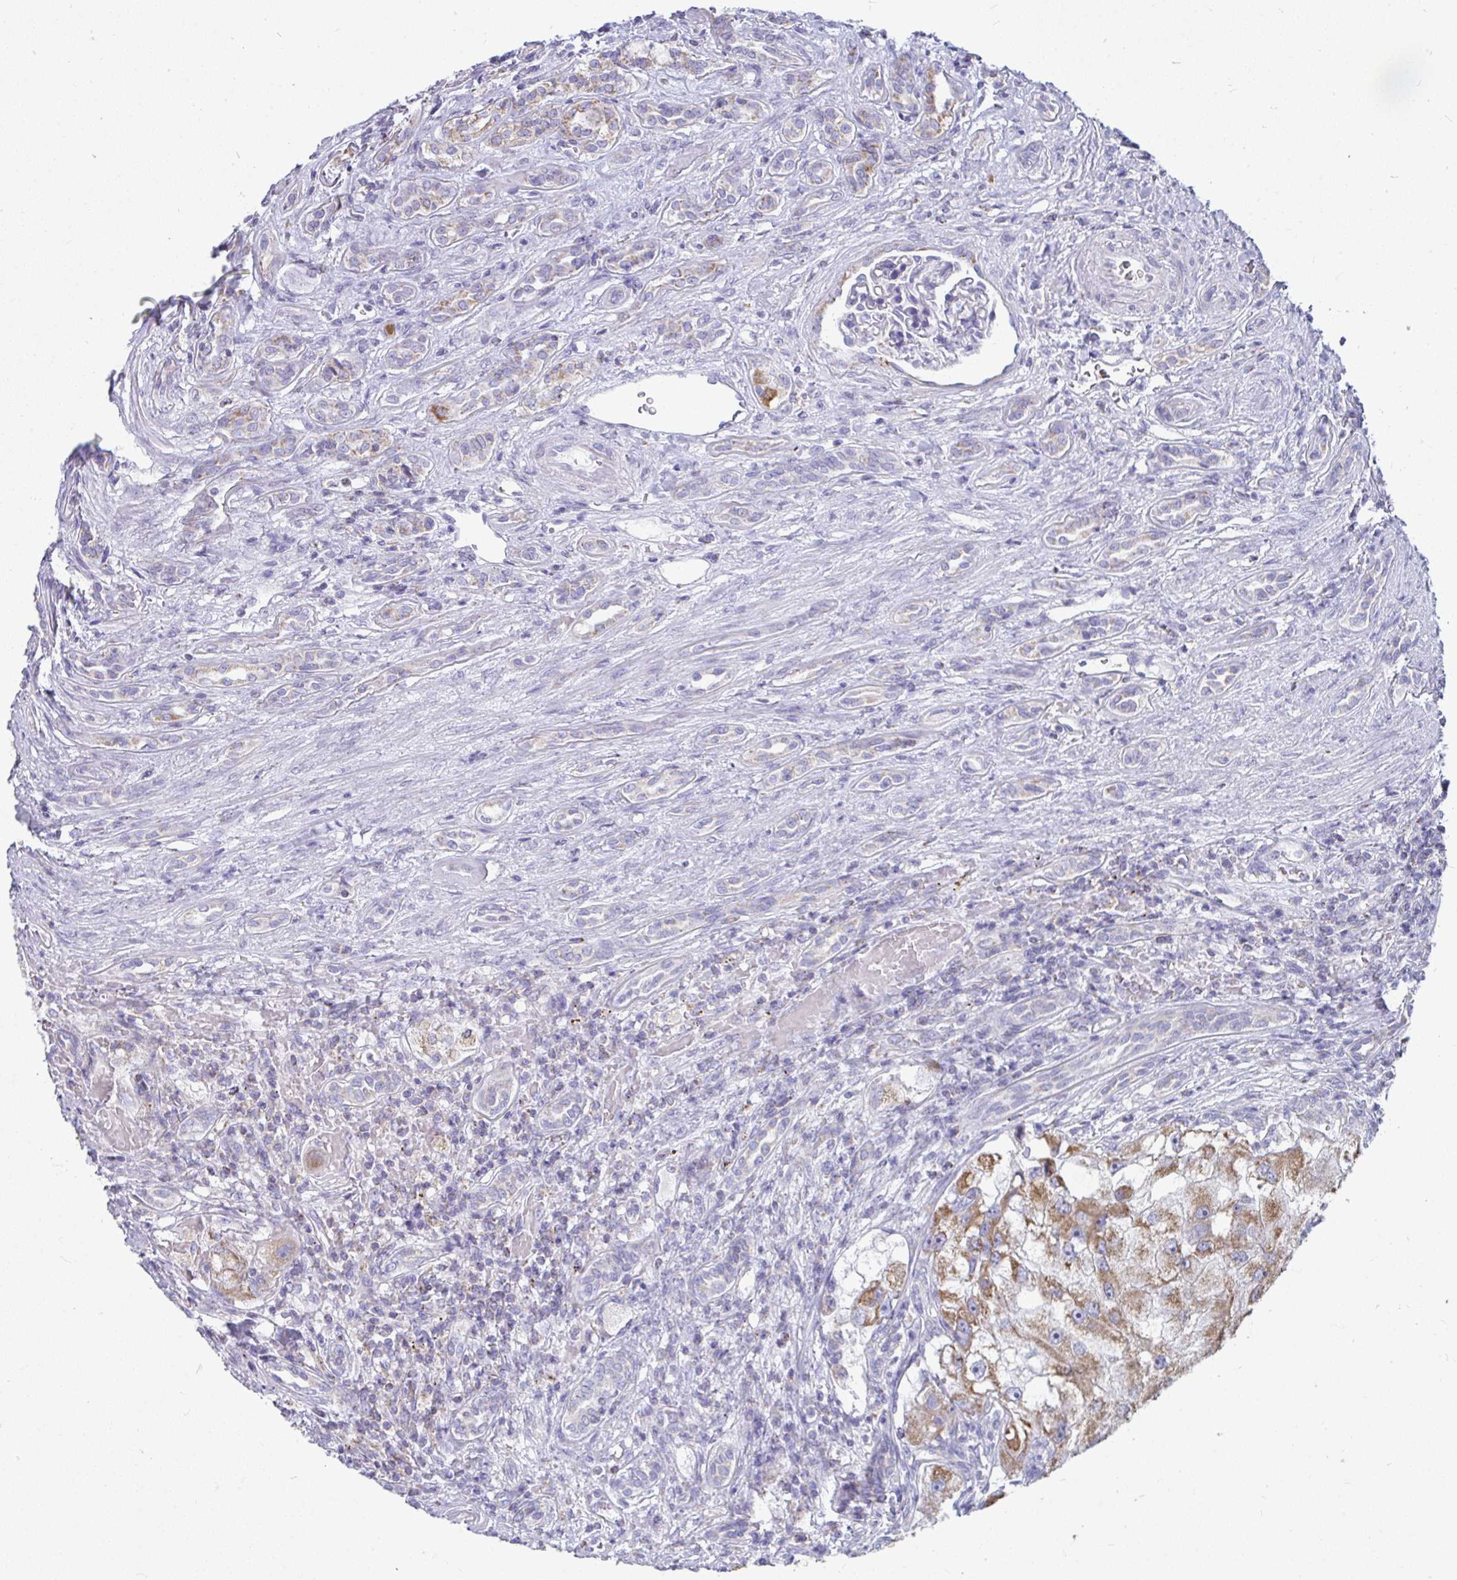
{"staining": {"intensity": "moderate", "quantity": ">75%", "location": "cytoplasmic/membranous"}, "tissue": "renal cancer", "cell_type": "Tumor cells", "image_type": "cancer", "snomed": [{"axis": "morphology", "description": "Adenocarcinoma, NOS"}, {"axis": "topography", "description": "Kidney"}], "caption": "A brown stain shows moderate cytoplasmic/membranous expression of a protein in human renal adenocarcinoma tumor cells. (Brightfield microscopy of DAB IHC at high magnification).", "gene": "SLC6A1", "patient": {"sex": "male", "age": 63}}